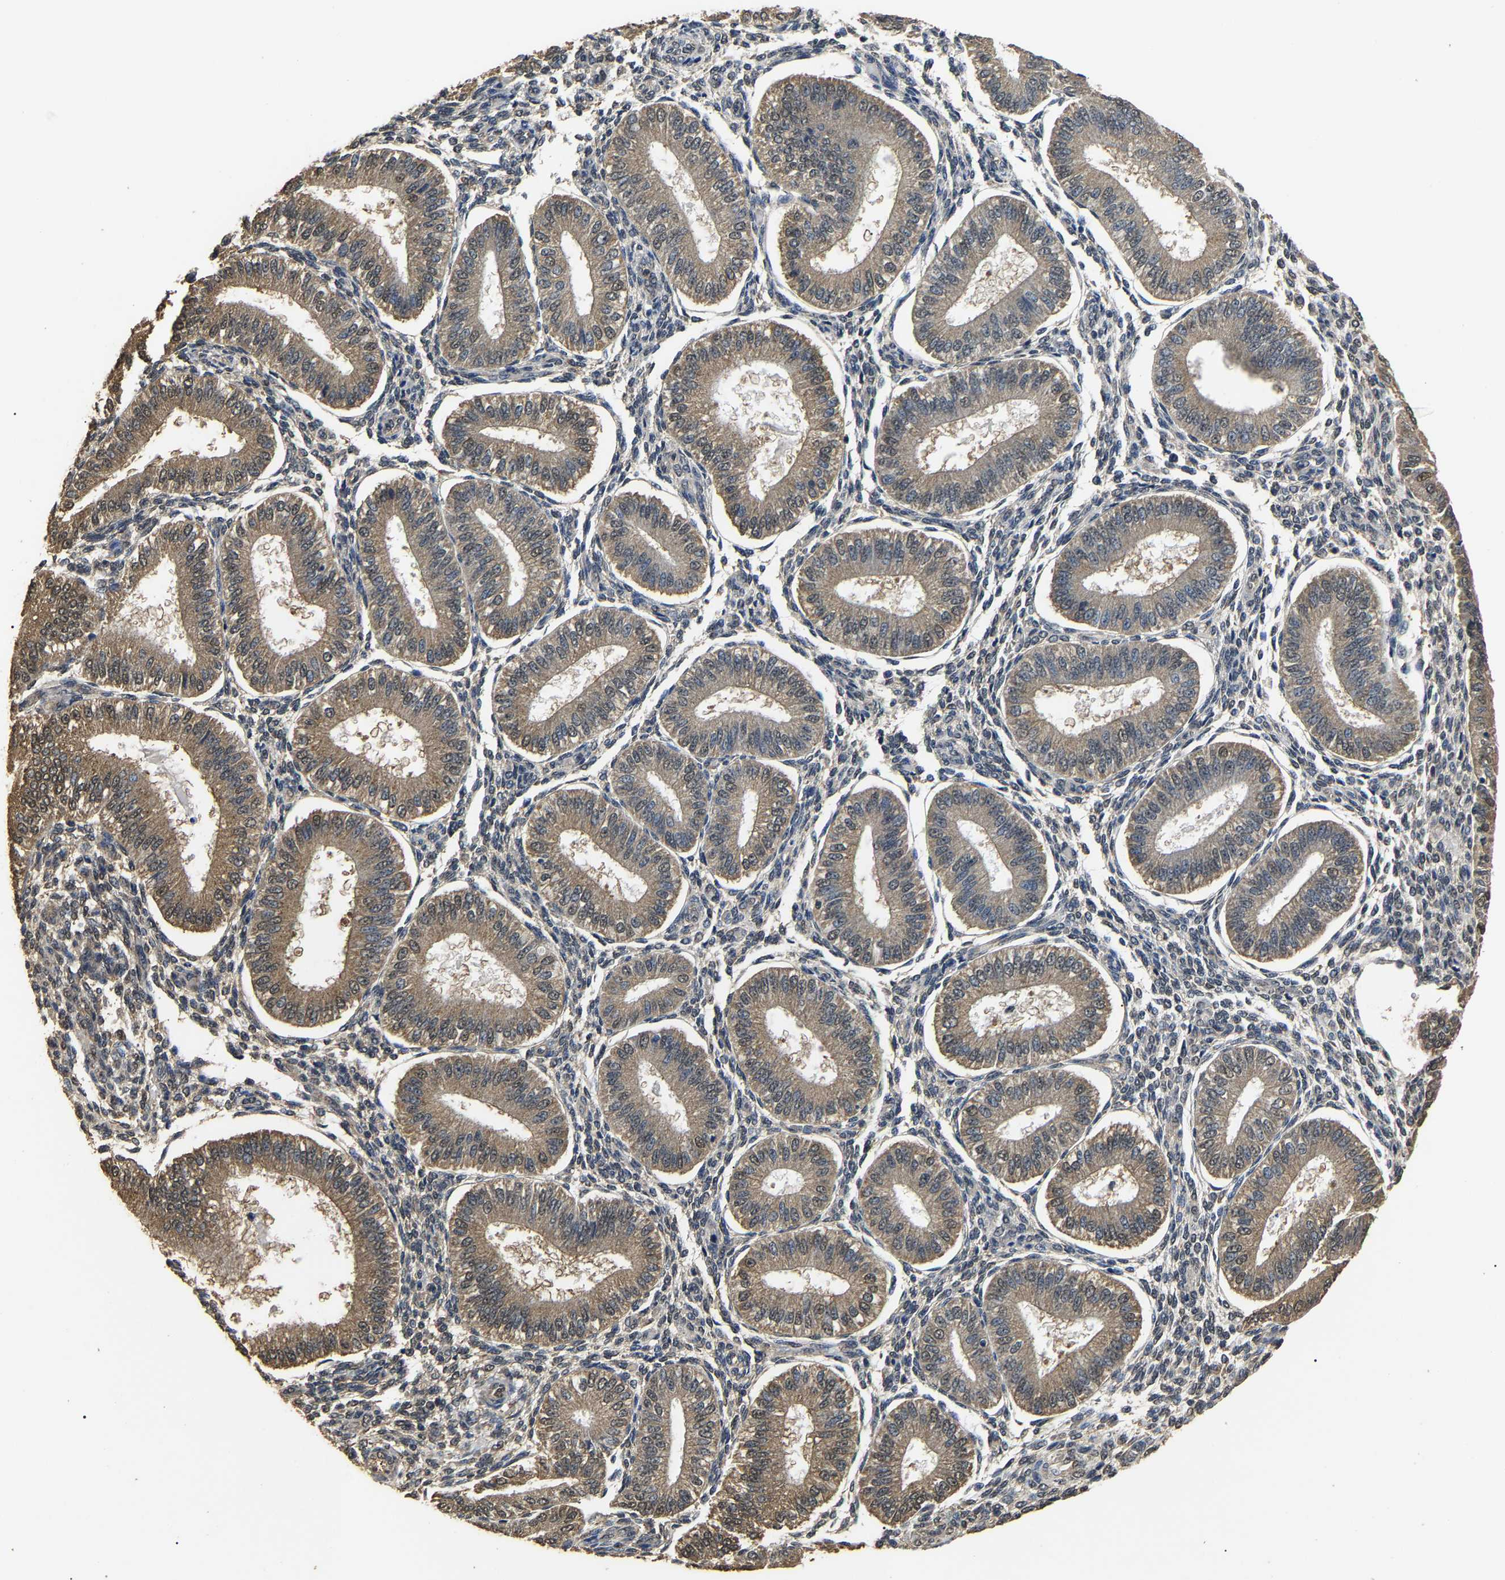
{"staining": {"intensity": "negative", "quantity": "none", "location": "none"}, "tissue": "endometrium", "cell_type": "Cells in endometrial stroma", "image_type": "normal", "snomed": [{"axis": "morphology", "description": "Normal tissue, NOS"}, {"axis": "topography", "description": "Endometrium"}], "caption": "Protein analysis of unremarkable endometrium exhibits no significant staining in cells in endometrial stroma. (Brightfield microscopy of DAB immunohistochemistry (IHC) at high magnification).", "gene": "PSMD8", "patient": {"sex": "female", "age": 39}}